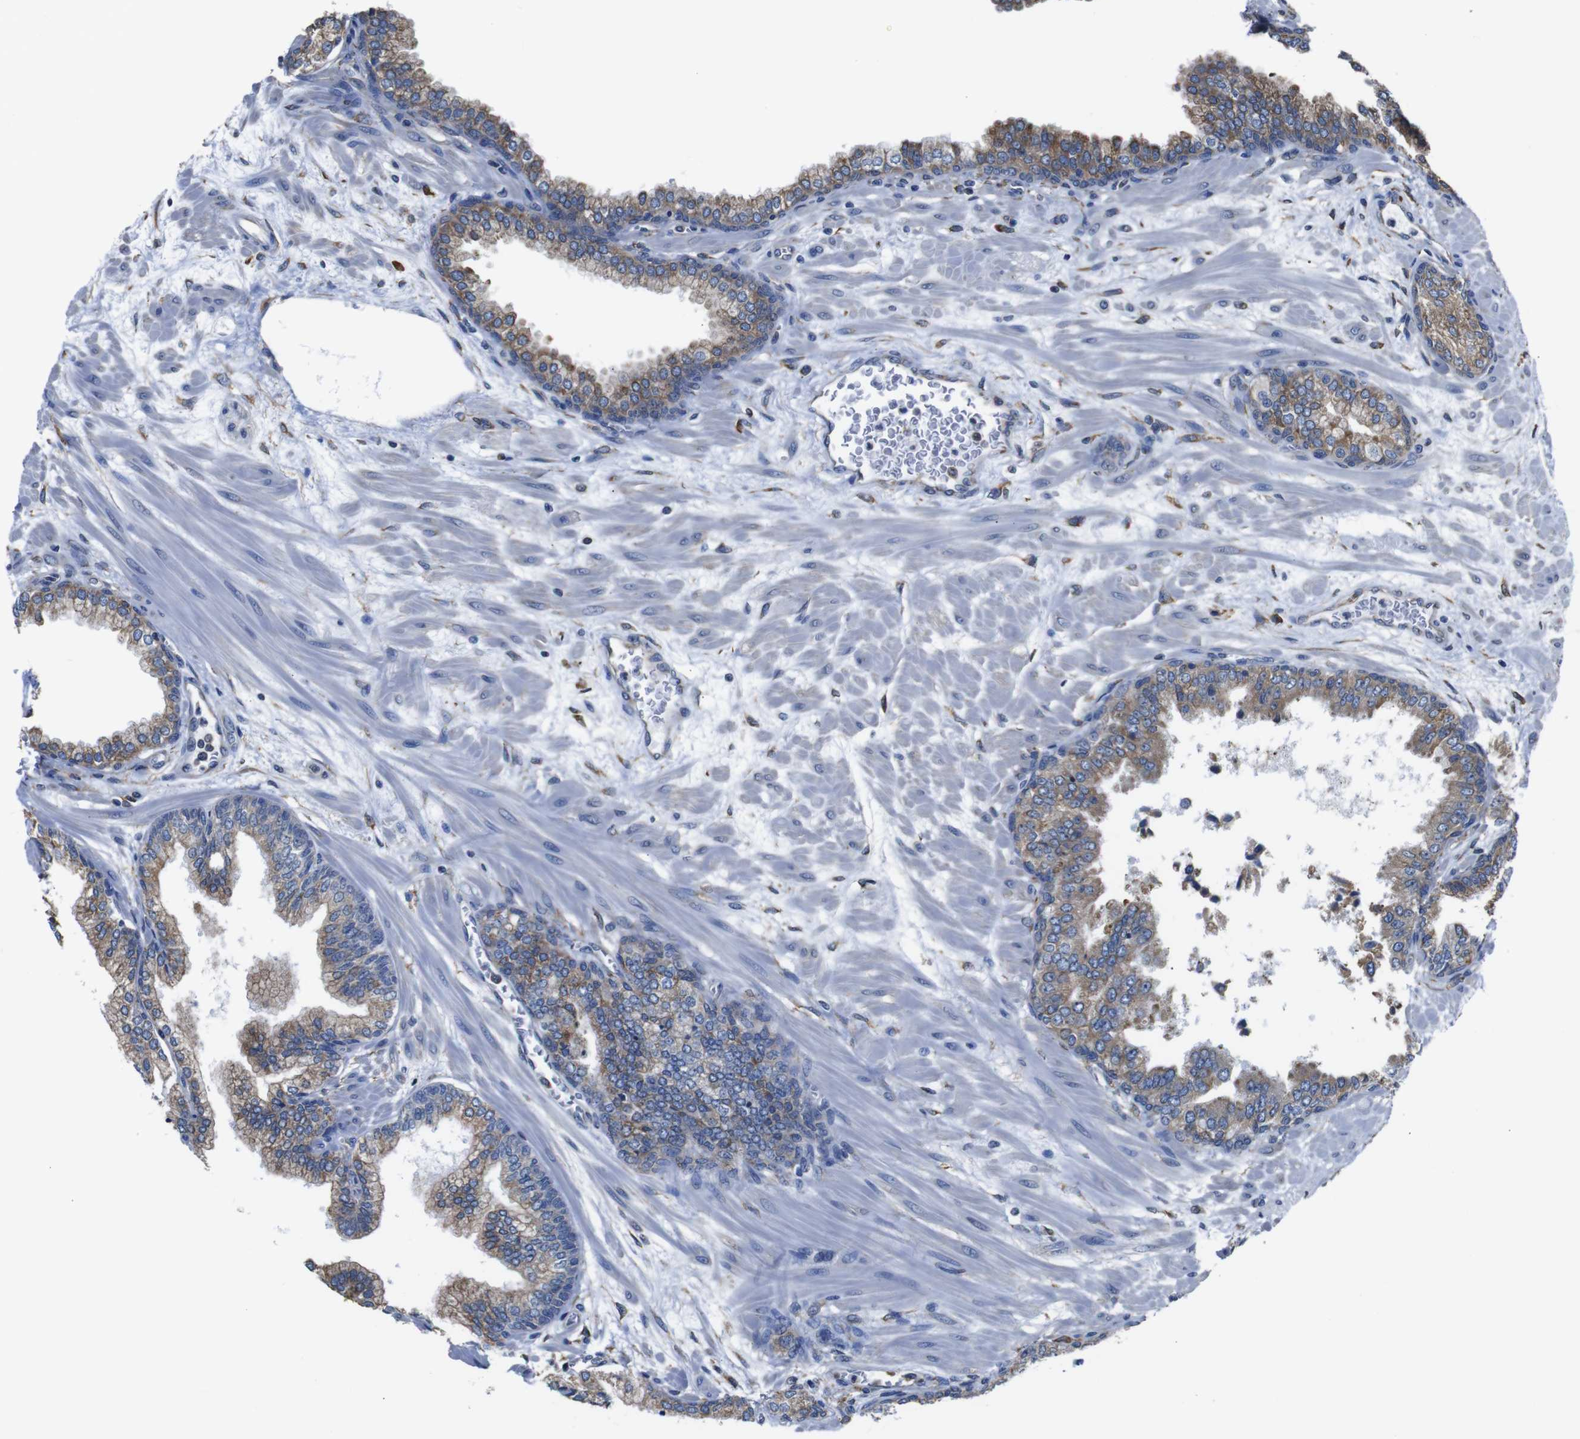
{"staining": {"intensity": "moderate", "quantity": ">75%", "location": "cytoplasmic/membranous"}, "tissue": "prostate", "cell_type": "Glandular cells", "image_type": "normal", "snomed": [{"axis": "morphology", "description": "Normal tissue, NOS"}, {"axis": "morphology", "description": "Urothelial carcinoma, Low grade"}, {"axis": "topography", "description": "Urinary bladder"}, {"axis": "topography", "description": "Prostate"}], "caption": "Immunohistochemical staining of normal human prostate shows moderate cytoplasmic/membranous protein staining in approximately >75% of glandular cells. (IHC, brightfield microscopy, high magnification).", "gene": "PPIB", "patient": {"sex": "male", "age": 60}}